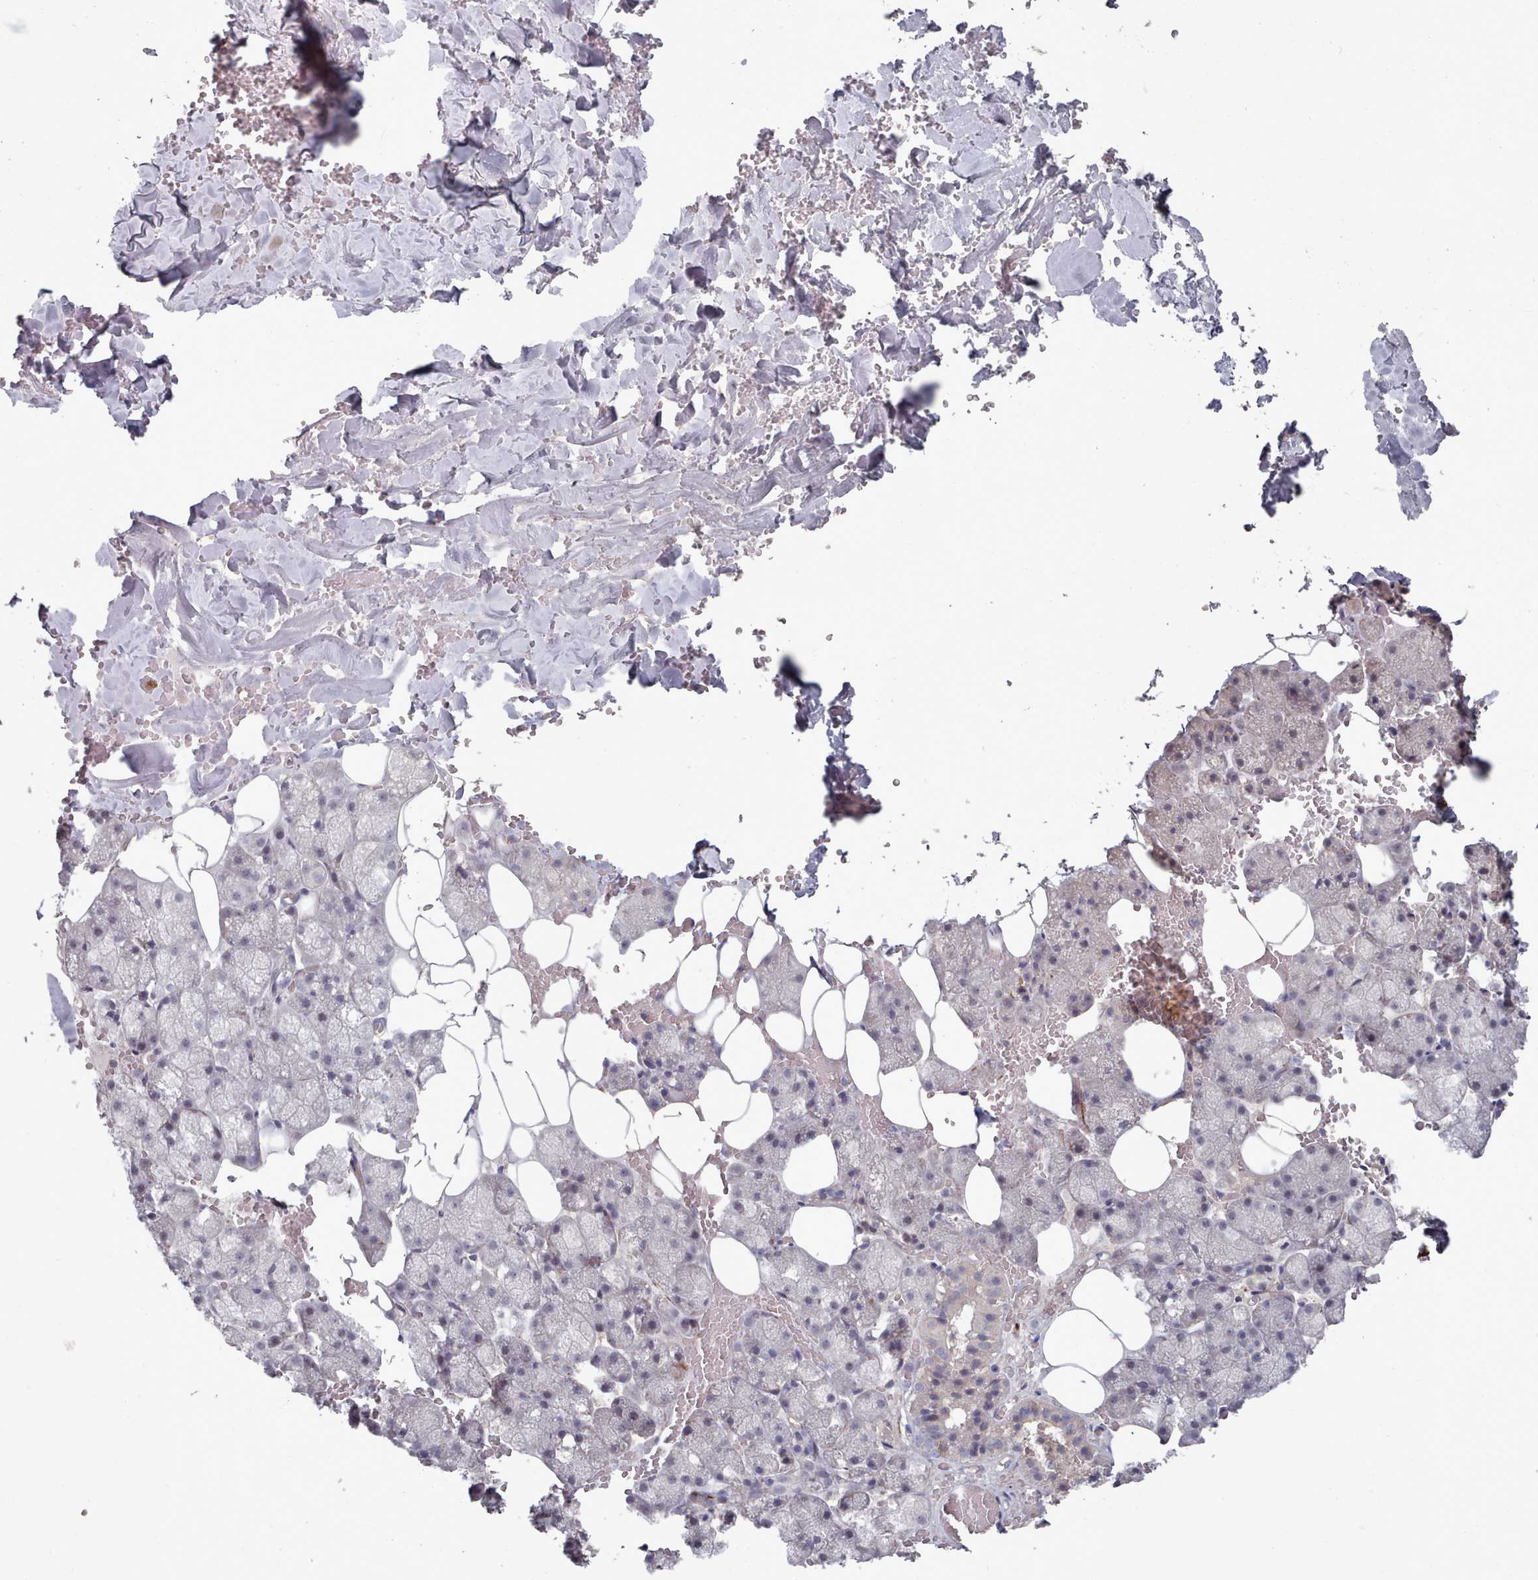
{"staining": {"intensity": "negative", "quantity": "none", "location": "none"}, "tissue": "adipose tissue", "cell_type": "Adipocytes", "image_type": "normal", "snomed": [{"axis": "morphology", "description": "Normal tissue, NOS"}, {"axis": "topography", "description": "Salivary gland"}, {"axis": "topography", "description": "Peripheral nerve tissue"}], "caption": "Immunohistochemistry (IHC) micrograph of unremarkable adipose tissue stained for a protein (brown), which displays no staining in adipocytes. Nuclei are stained in blue.", "gene": "COL8A2", "patient": {"sex": "male", "age": 38}}